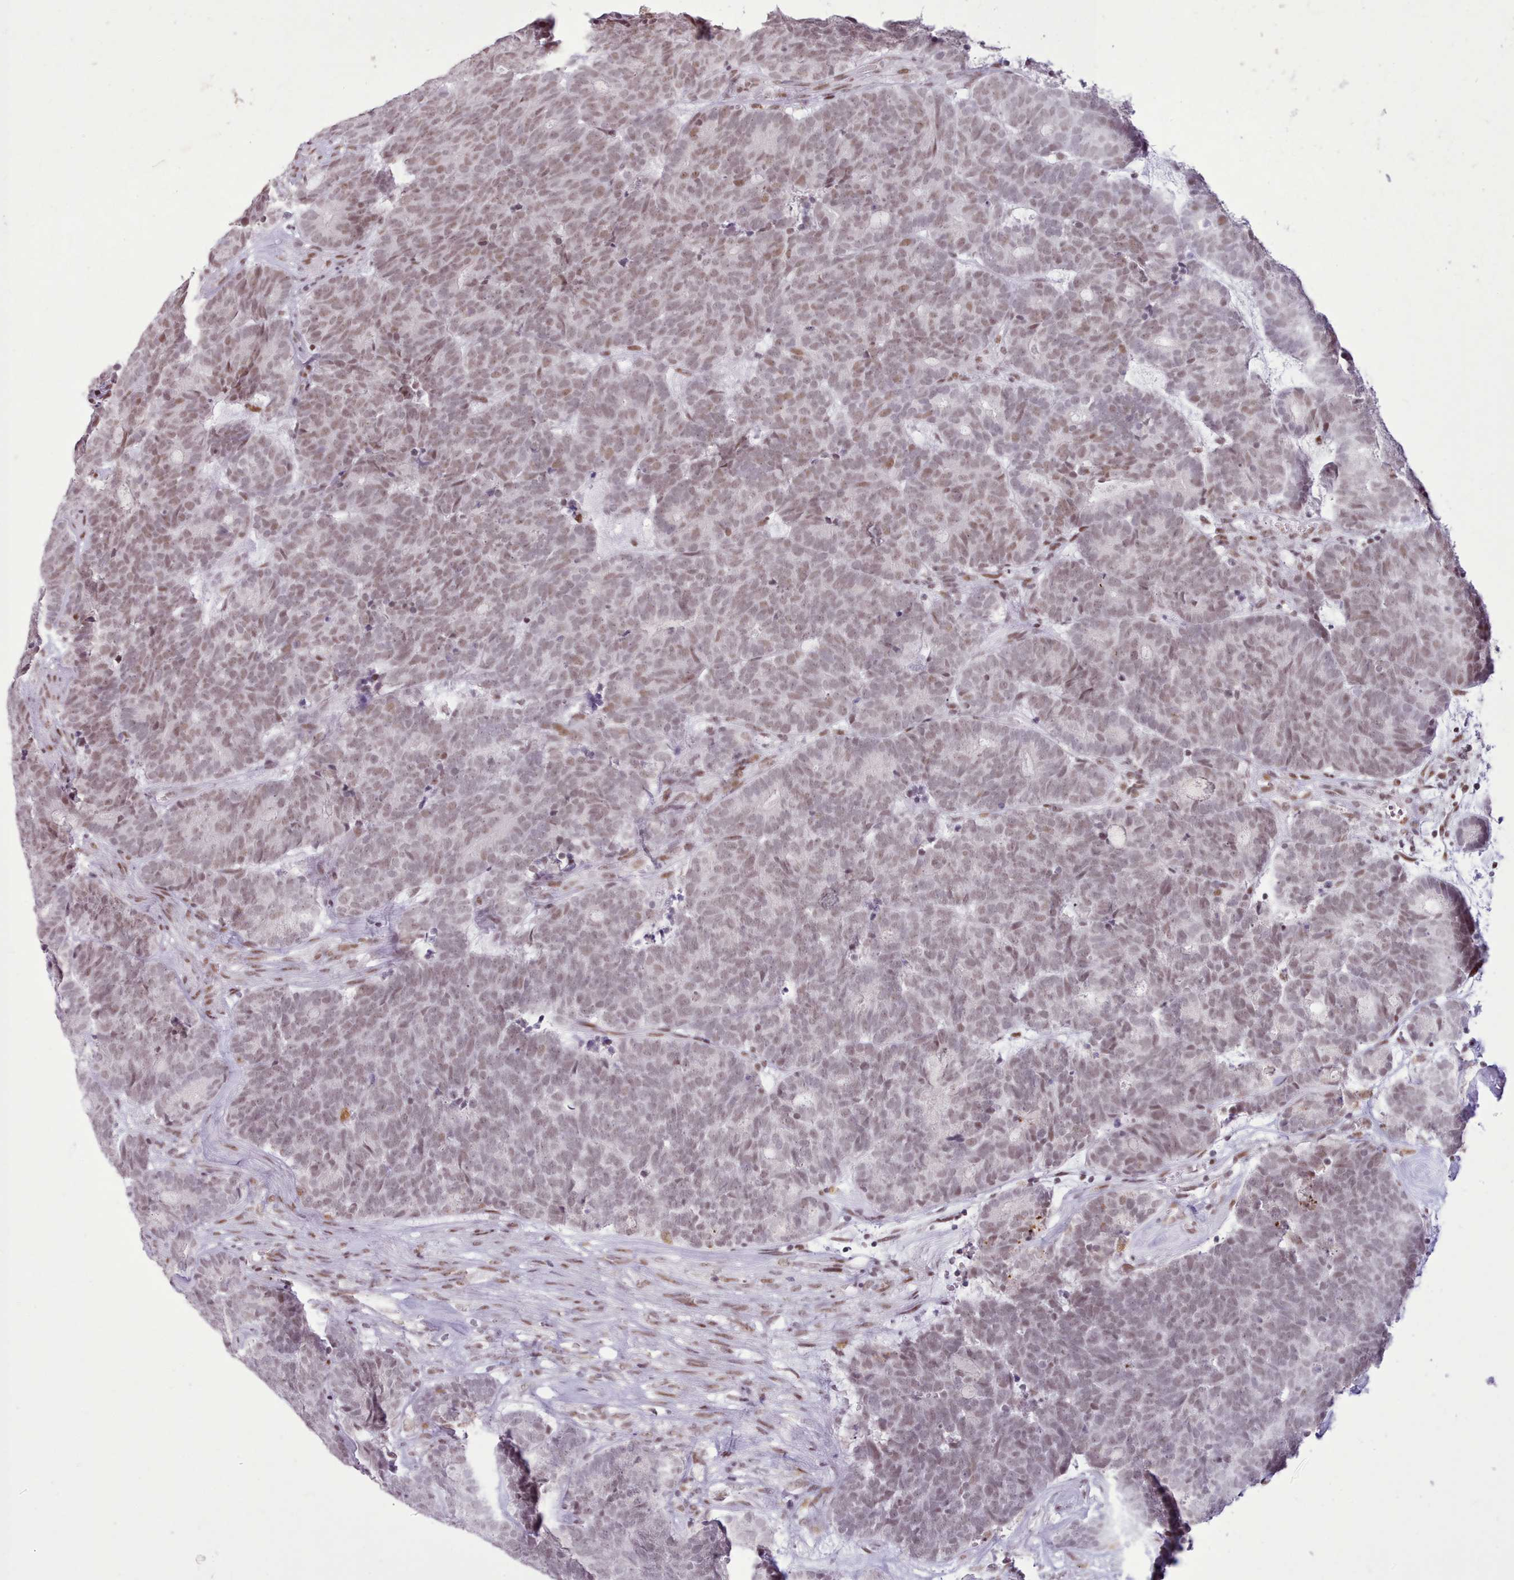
{"staining": {"intensity": "weak", "quantity": "25%-75%", "location": "nuclear"}, "tissue": "head and neck cancer", "cell_type": "Tumor cells", "image_type": "cancer", "snomed": [{"axis": "morphology", "description": "Adenocarcinoma, NOS"}, {"axis": "topography", "description": "Head-Neck"}], "caption": "Immunohistochemistry (IHC) histopathology image of neoplastic tissue: human head and neck cancer (adenocarcinoma) stained using immunohistochemistry (IHC) shows low levels of weak protein expression localized specifically in the nuclear of tumor cells, appearing as a nuclear brown color.", "gene": "TAF15", "patient": {"sex": "female", "age": 81}}